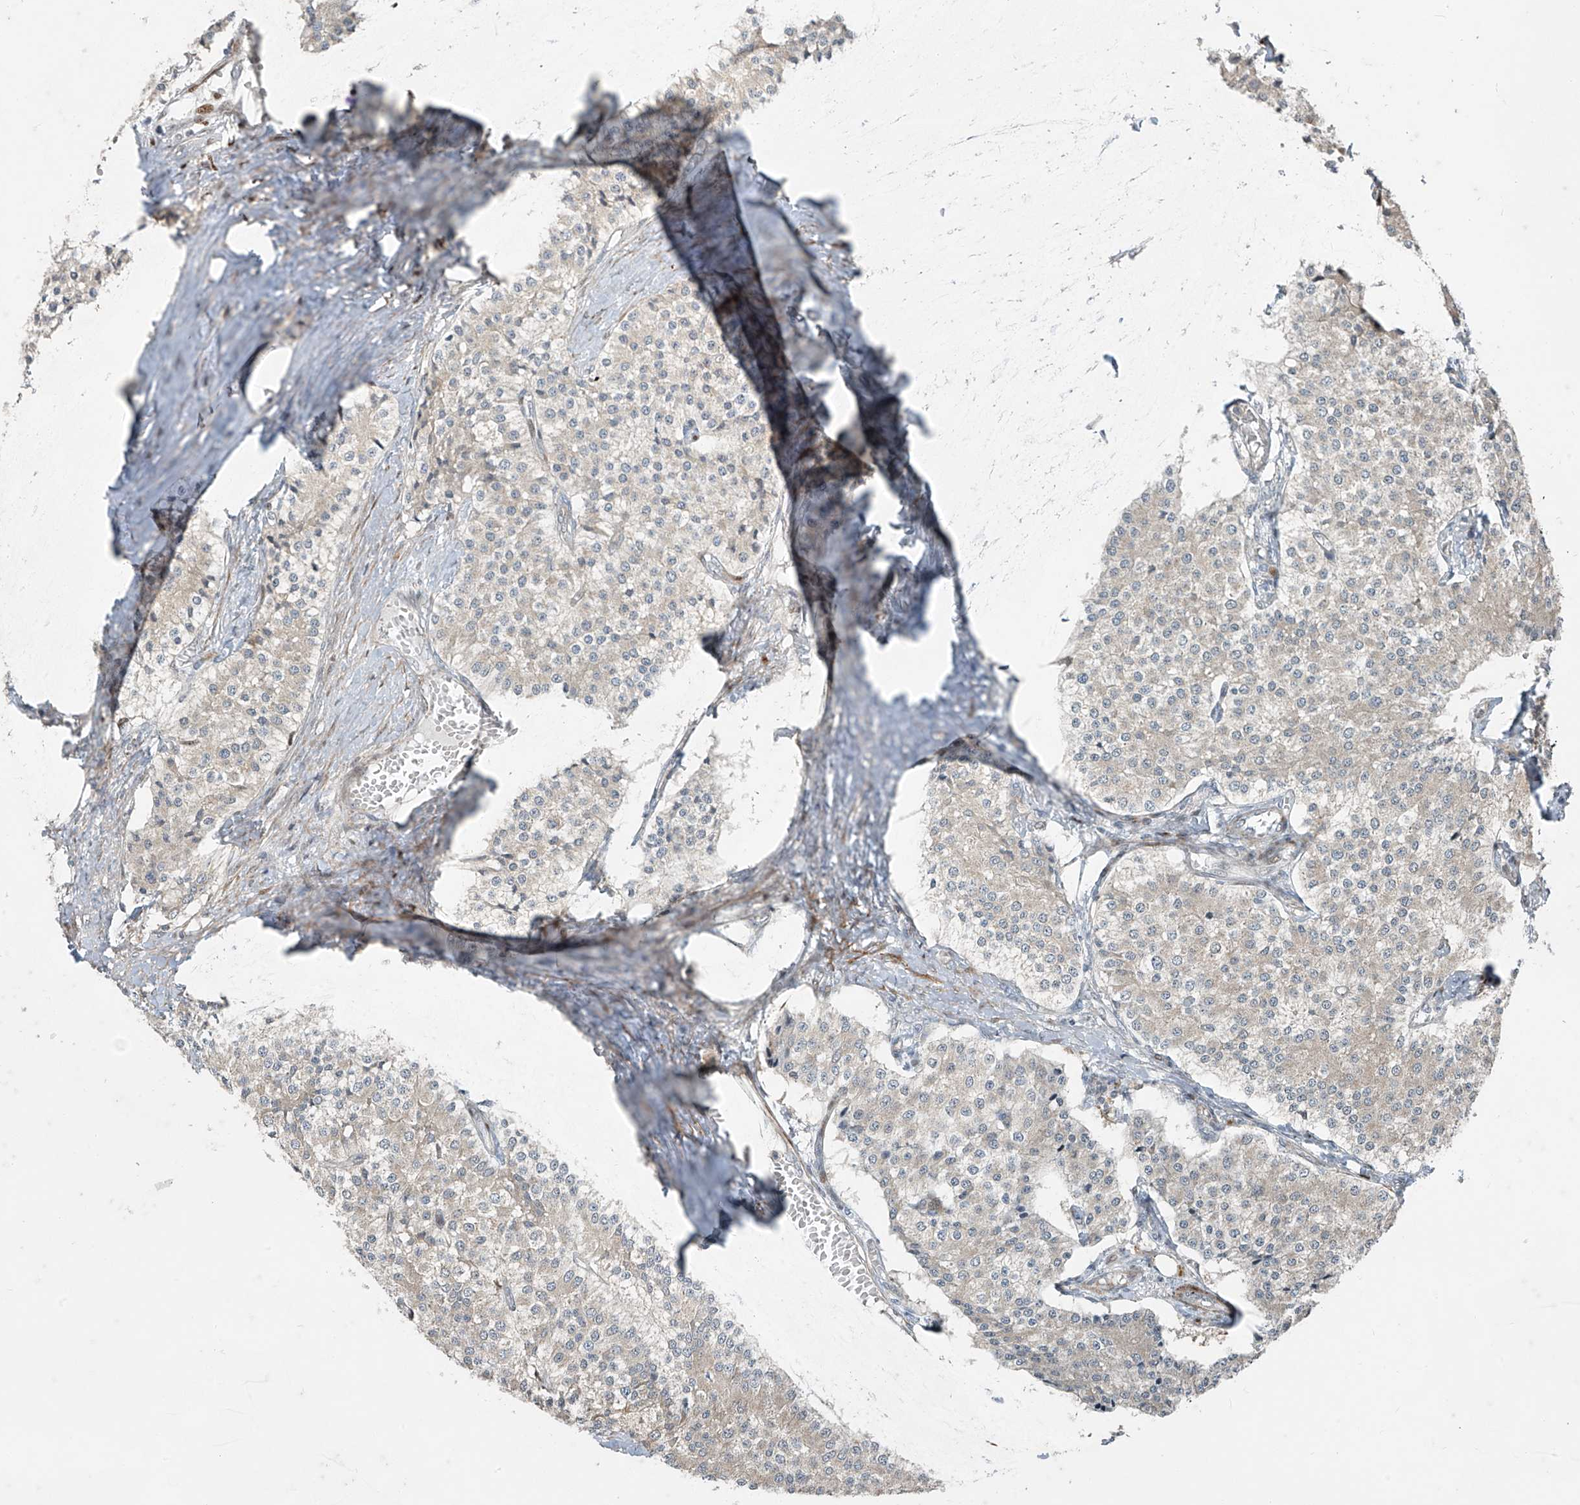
{"staining": {"intensity": "weak", "quantity": "<25%", "location": "cytoplasmic/membranous"}, "tissue": "carcinoid", "cell_type": "Tumor cells", "image_type": "cancer", "snomed": [{"axis": "morphology", "description": "Carcinoid, malignant, NOS"}, {"axis": "topography", "description": "Colon"}], "caption": "This is an IHC histopathology image of human carcinoid. There is no staining in tumor cells.", "gene": "PPCS", "patient": {"sex": "female", "age": 52}}